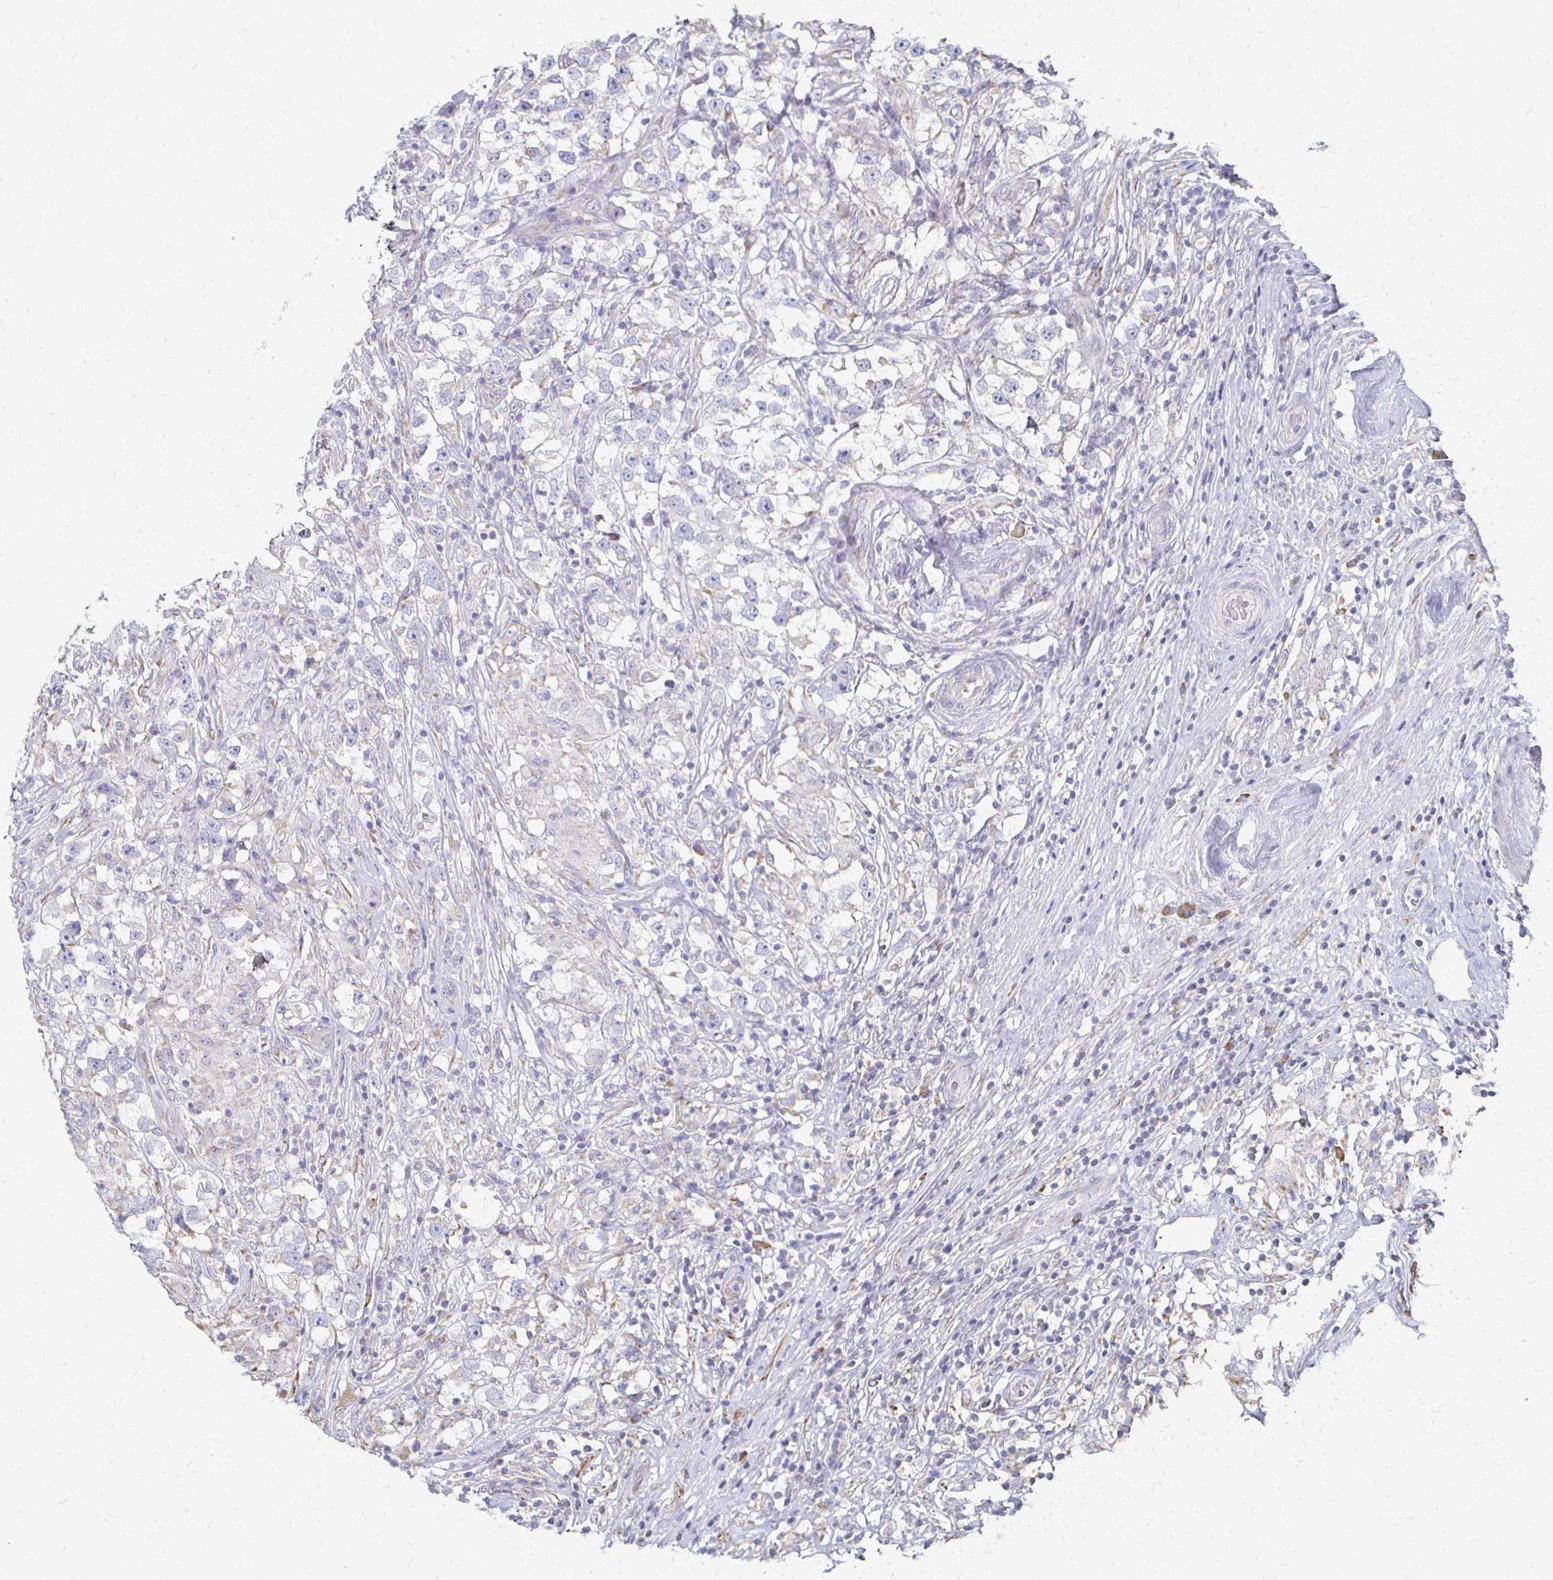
{"staining": {"intensity": "negative", "quantity": "none", "location": "none"}, "tissue": "testis cancer", "cell_type": "Tumor cells", "image_type": "cancer", "snomed": [{"axis": "morphology", "description": "Seminoma, NOS"}, {"axis": "topography", "description": "Testis"}], "caption": "DAB immunohistochemical staining of testis seminoma exhibits no significant expression in tumor cells.", "gene": "ATP1A3", "patient": {"sex": "male", "age": 46}}